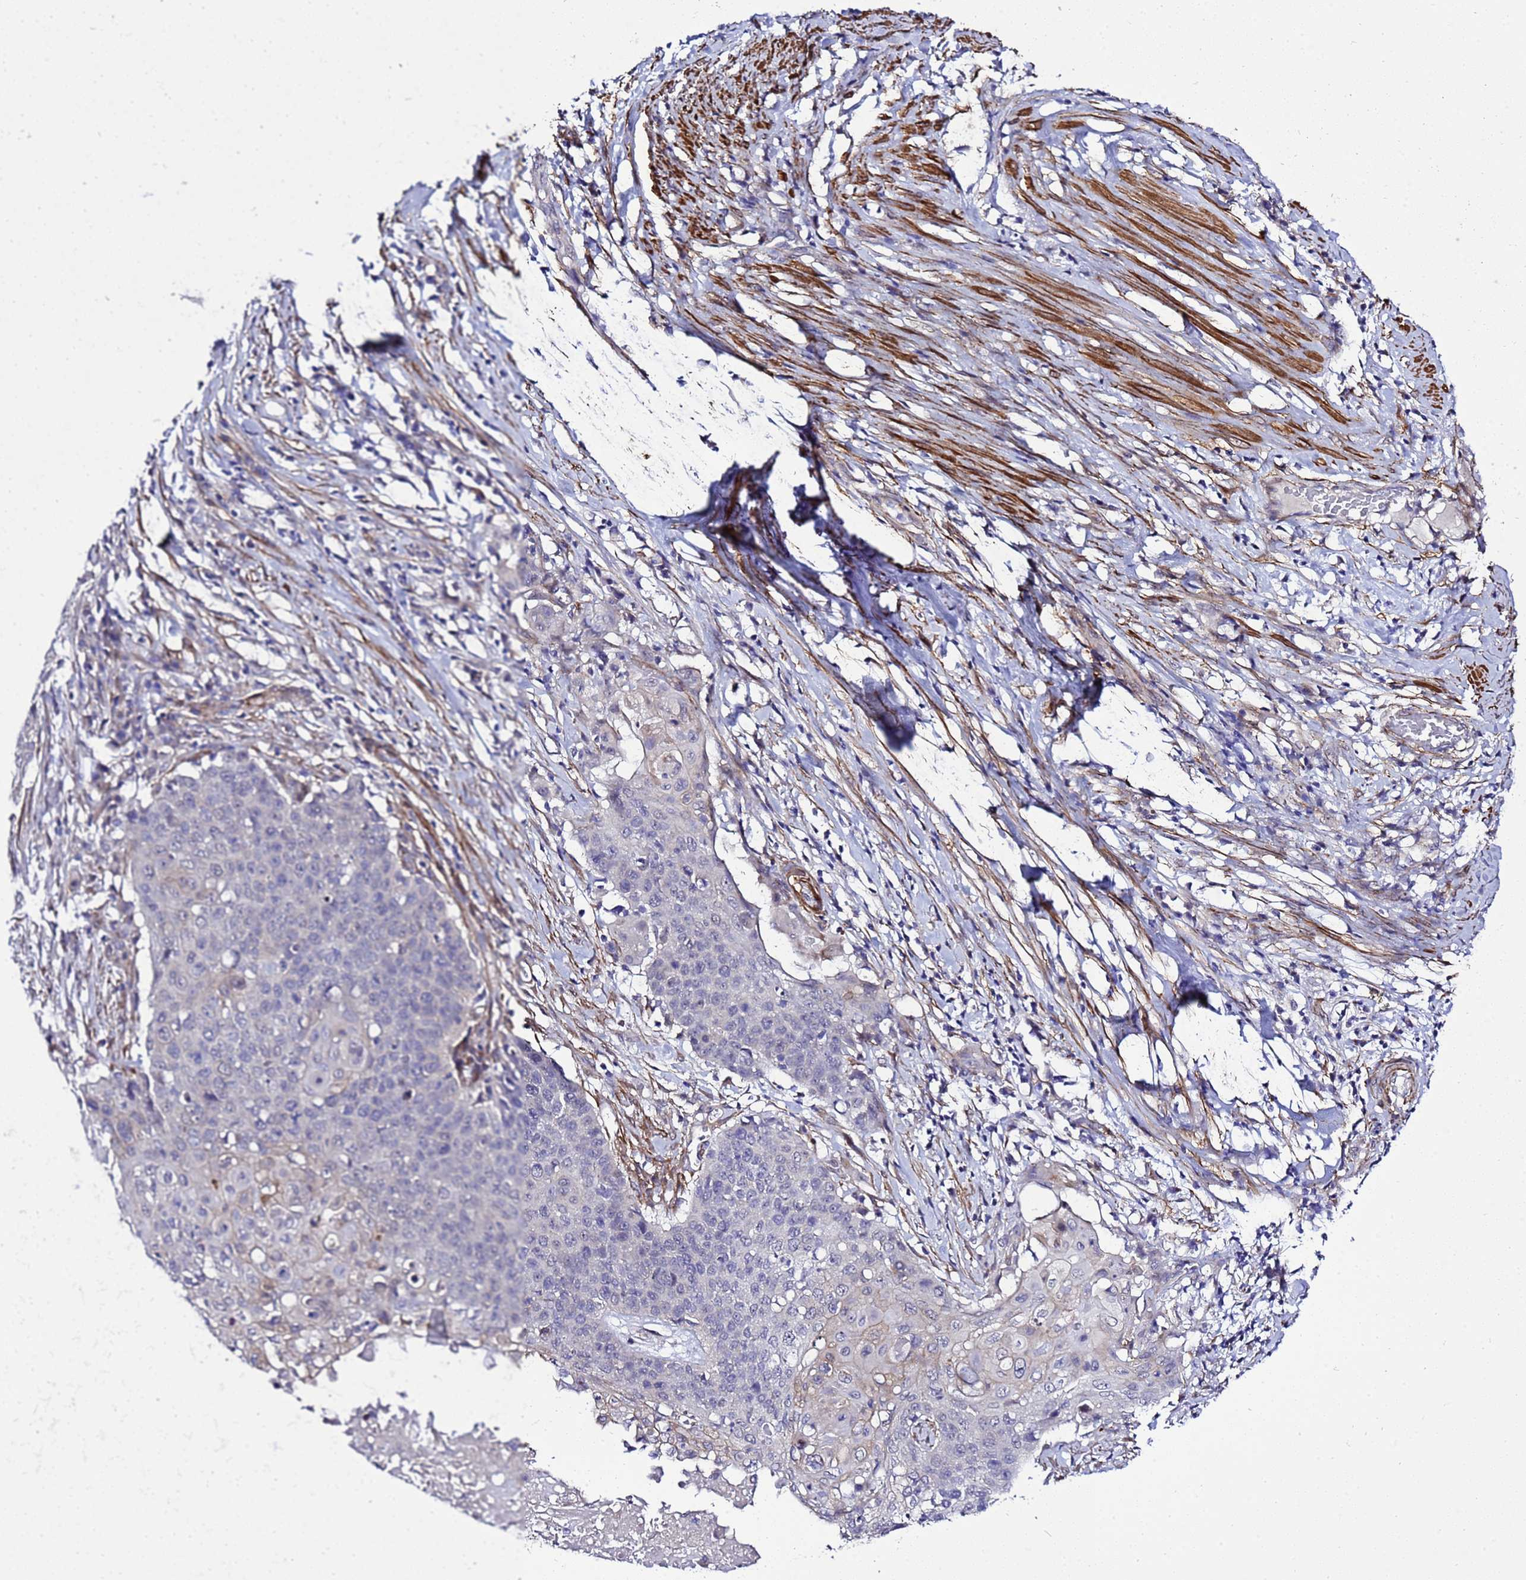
{"staining": {"intensity": "negative", "quantity": "none", "location": "none"}, "tissue": "cervical cancer", "cell_type": "Tumor cells", "image_type": "cancer", "snomed": [{"axis": "morphology", "description": "Squamous cell carcinoma, NOS"}, {"axis": "topography", "description": "Cervix"}], "caption": "An immunohistochemistry (IHC) image of squamous cell carcinoma (cervical) is shown. There is no staining in tumor cells of squamous cell carcinoma (cervical).", "gene": "GZF1", "patient": {"sex": "female", "age": 39}}